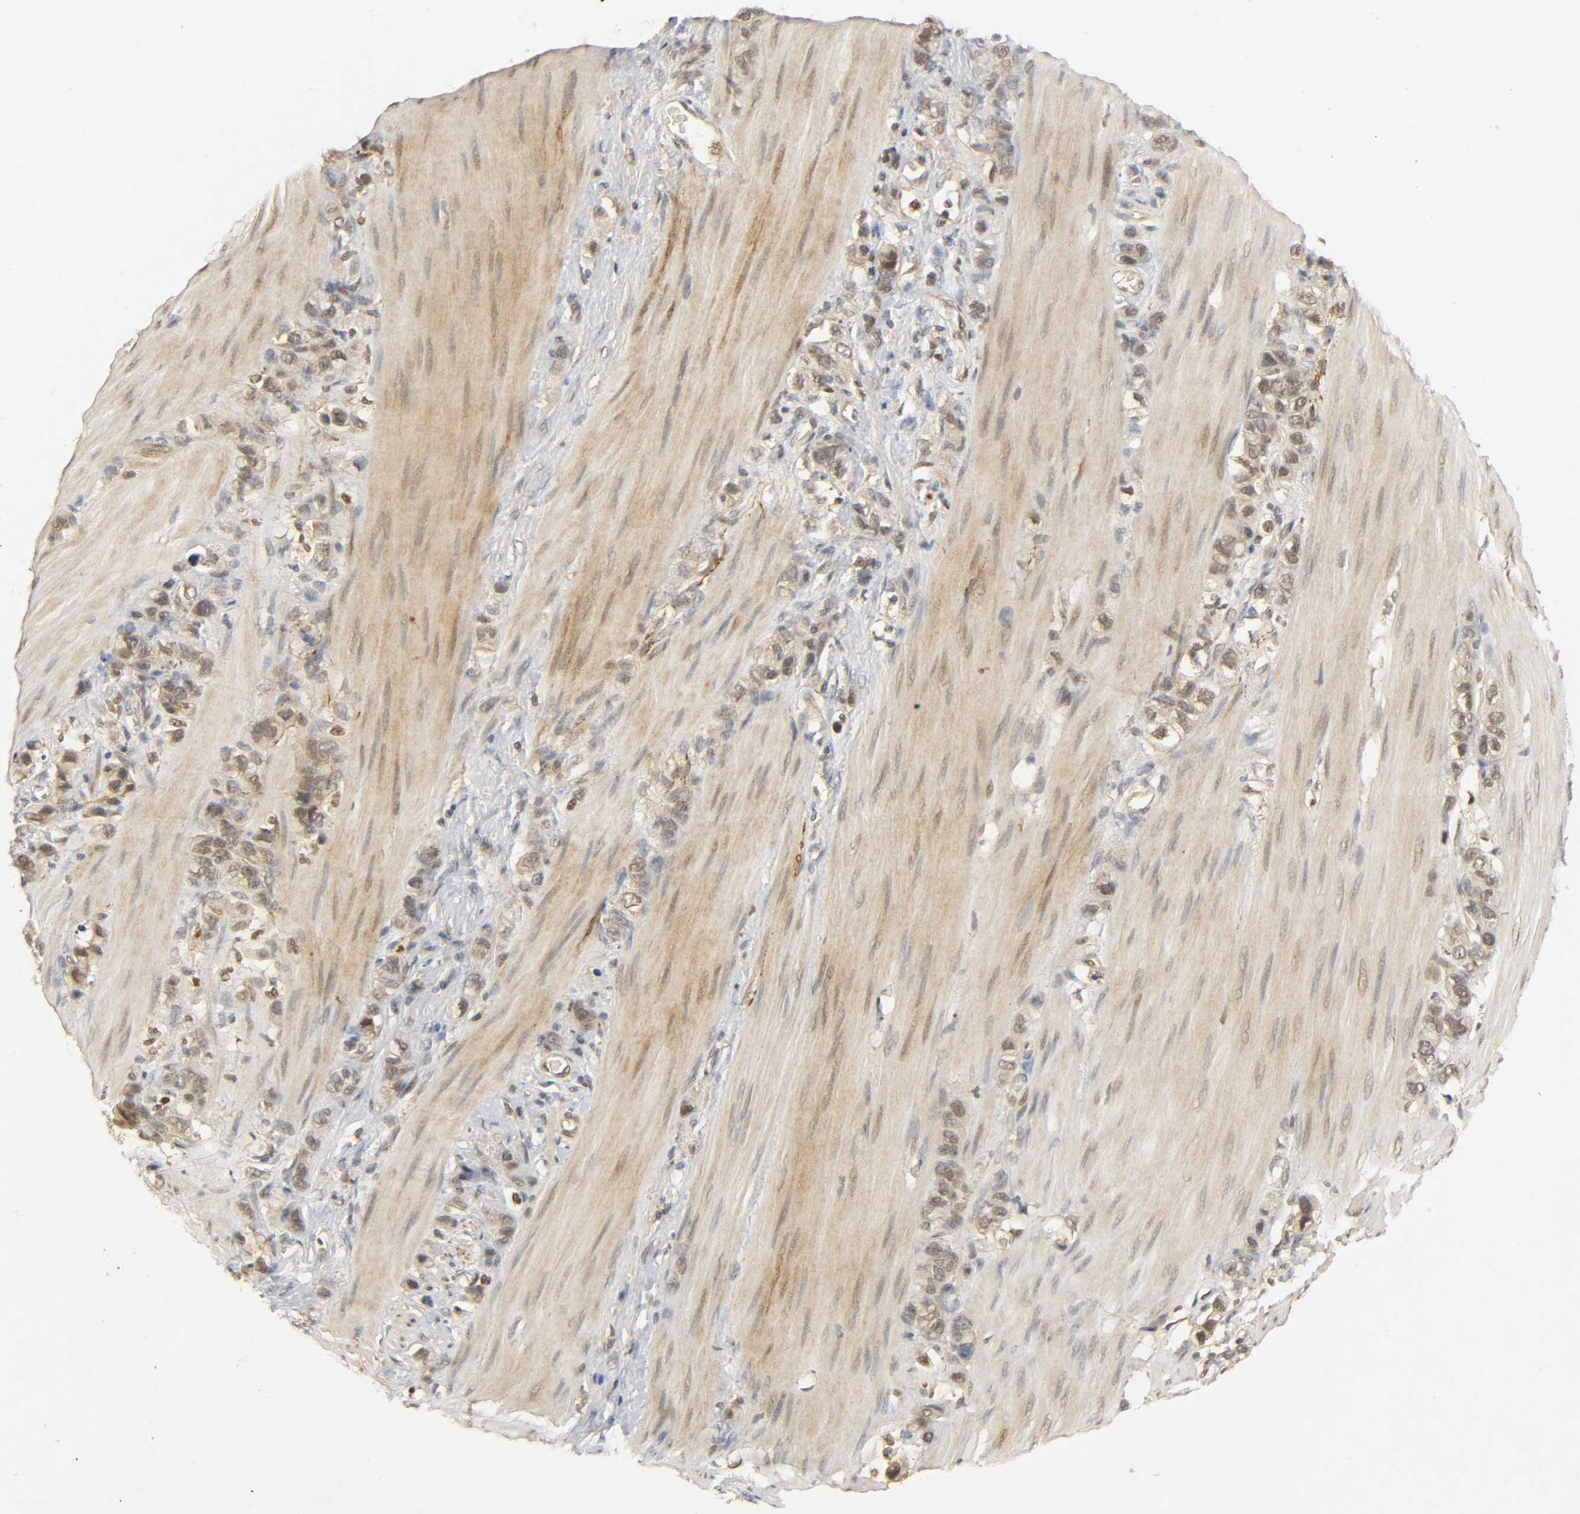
{"staining": {"intensity": "weak", "quantity": ">75%", "location": "cytoplasmic/membranous,nuclear"}, "tissue": "stomach cancer", "cell_type": "Tumor cells", "image_type": "cancer", "snomed": [{"axis": "morphology", "description": "Normal tissue, NOS"}, {"axis": "morphology", "description": "Adenocarcinoma, NOS"}, {"axis": "morphology", "description": "Adenocarcinoma, High grade"}, {"axis": "topography", "description": "Stomach, upper"}, {"axis": "topography", "description": "Stomach"}], "caption": "Human stomach cancer stained with a brown dye reveals weak cytoplasmic/membranous and nuclear positive expression in about >75% of tumor cells.", "gene": "ZFPM2", "patient": {"sex": "female", "age": 65}}